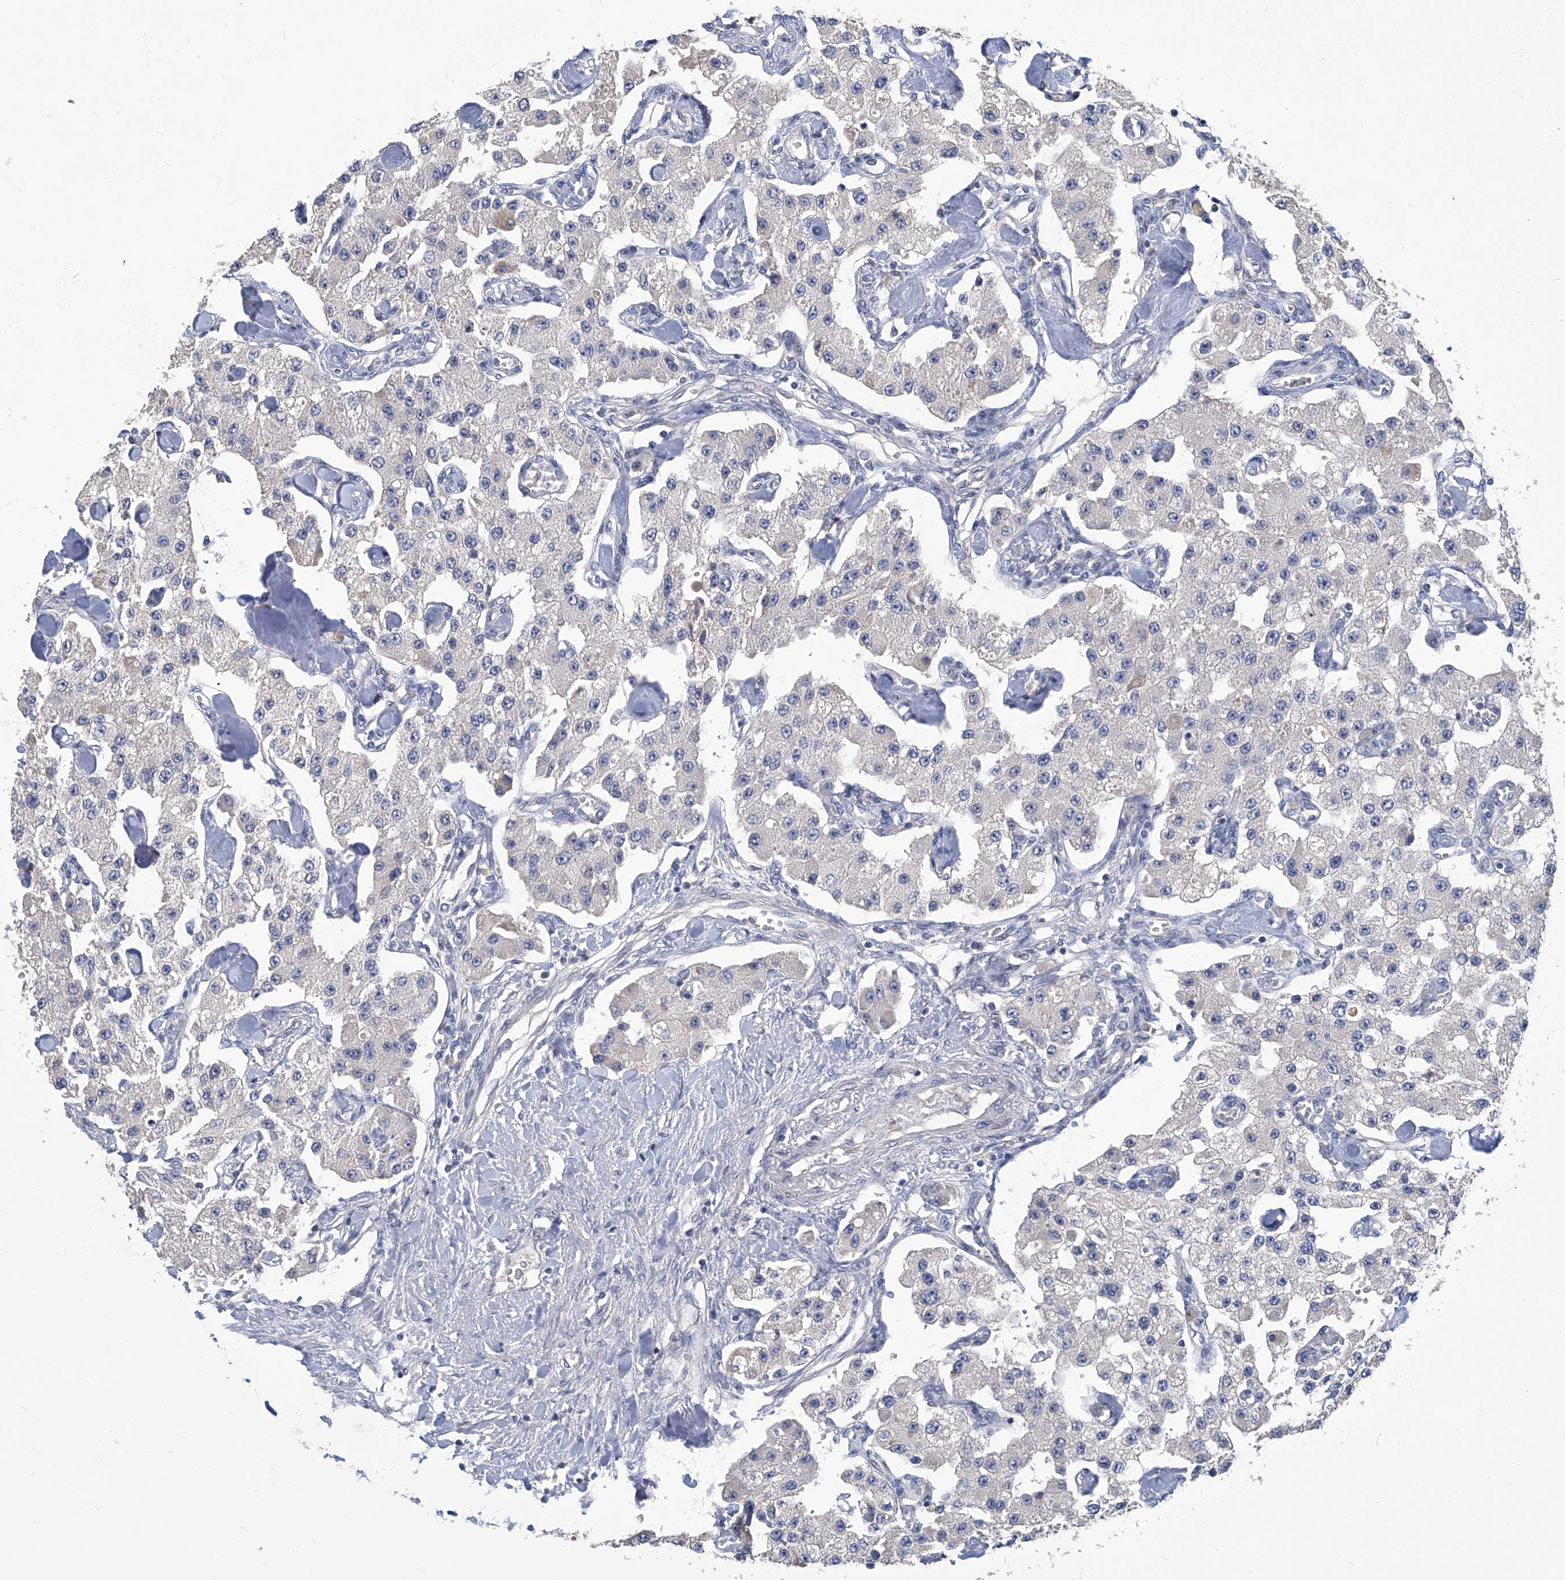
{"staining": {"intensity": "negative", "quantity": "none", "location": "none"}, "tissue": "carcinoid", "cell_type": "Tumor cells", "image_type": "cancer", "snomed": [{"axis": "morphology", "description": "Carcinoid, malignant, NOS"}, {"axis": "topography", "description": "Pancreas"}], "caption": "Human malignant carcinoid stained for a protein using immunohistochemistry (IHC) demonstrates no positivity in tumor cells.", "gene": "TGFBR1", "patient": {"sex": "male", "age": 41}}